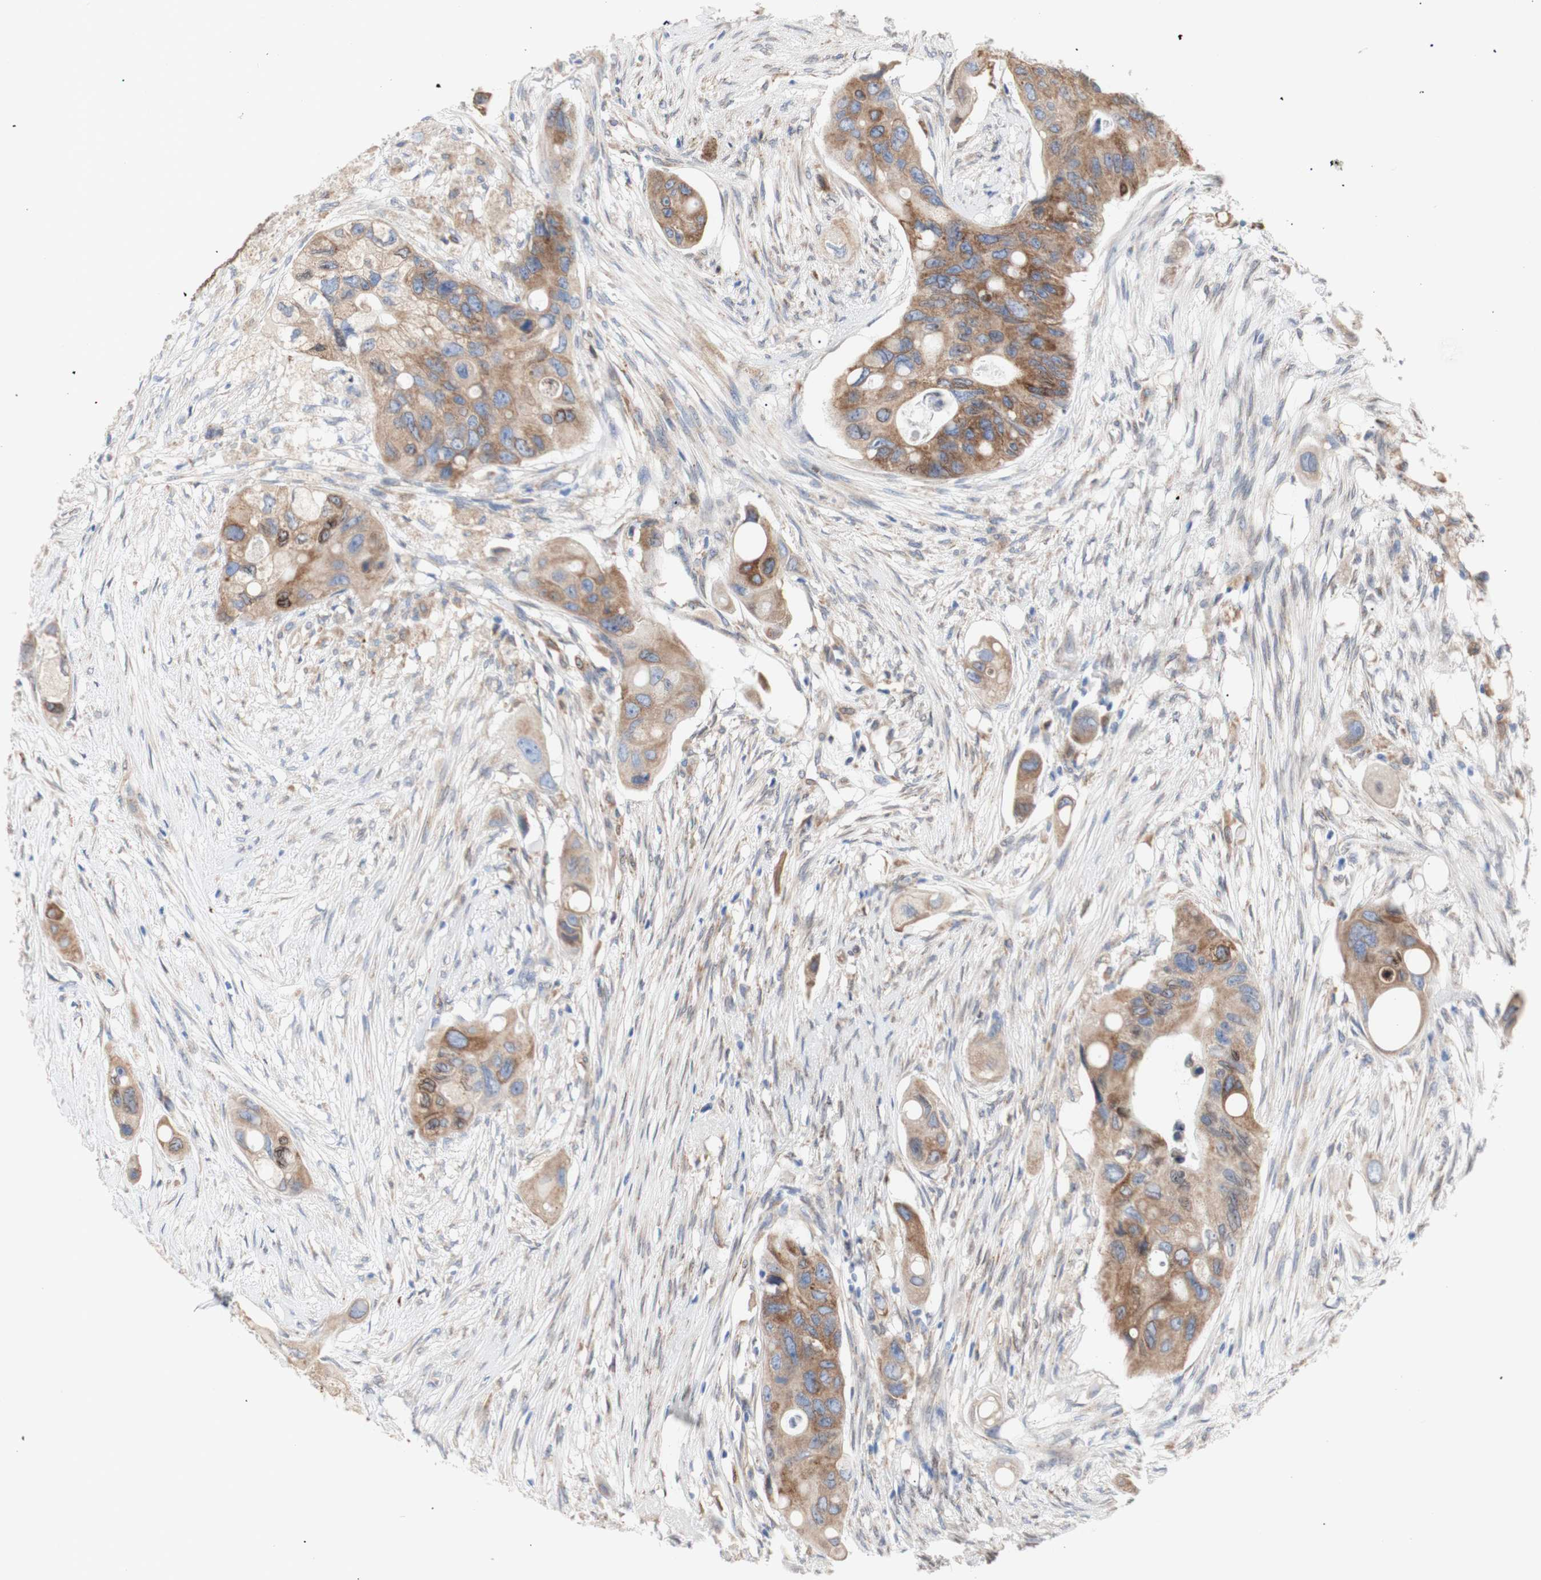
{"staining": {"intensity": "moderate", "quantity": ">75%", "location": "cytoplasmic/membranous"}, "tissue": "colorectal cancer", "cell_type": "Tumor cells", "image_type": "cancer", "snomed": [{"axis": "morphology", "description": "Adenocarcinoma, NOS"}, {"axis": "topography", "description": "Colon"}], "caption": "Moderate cytoplasmic/membranous protein staining is identified in about >75% of tumor cells in colorectal cancer (adenocarcinoma).", "gene": "ERLIN1", "patient": {"sex": "female", "age": 57}}